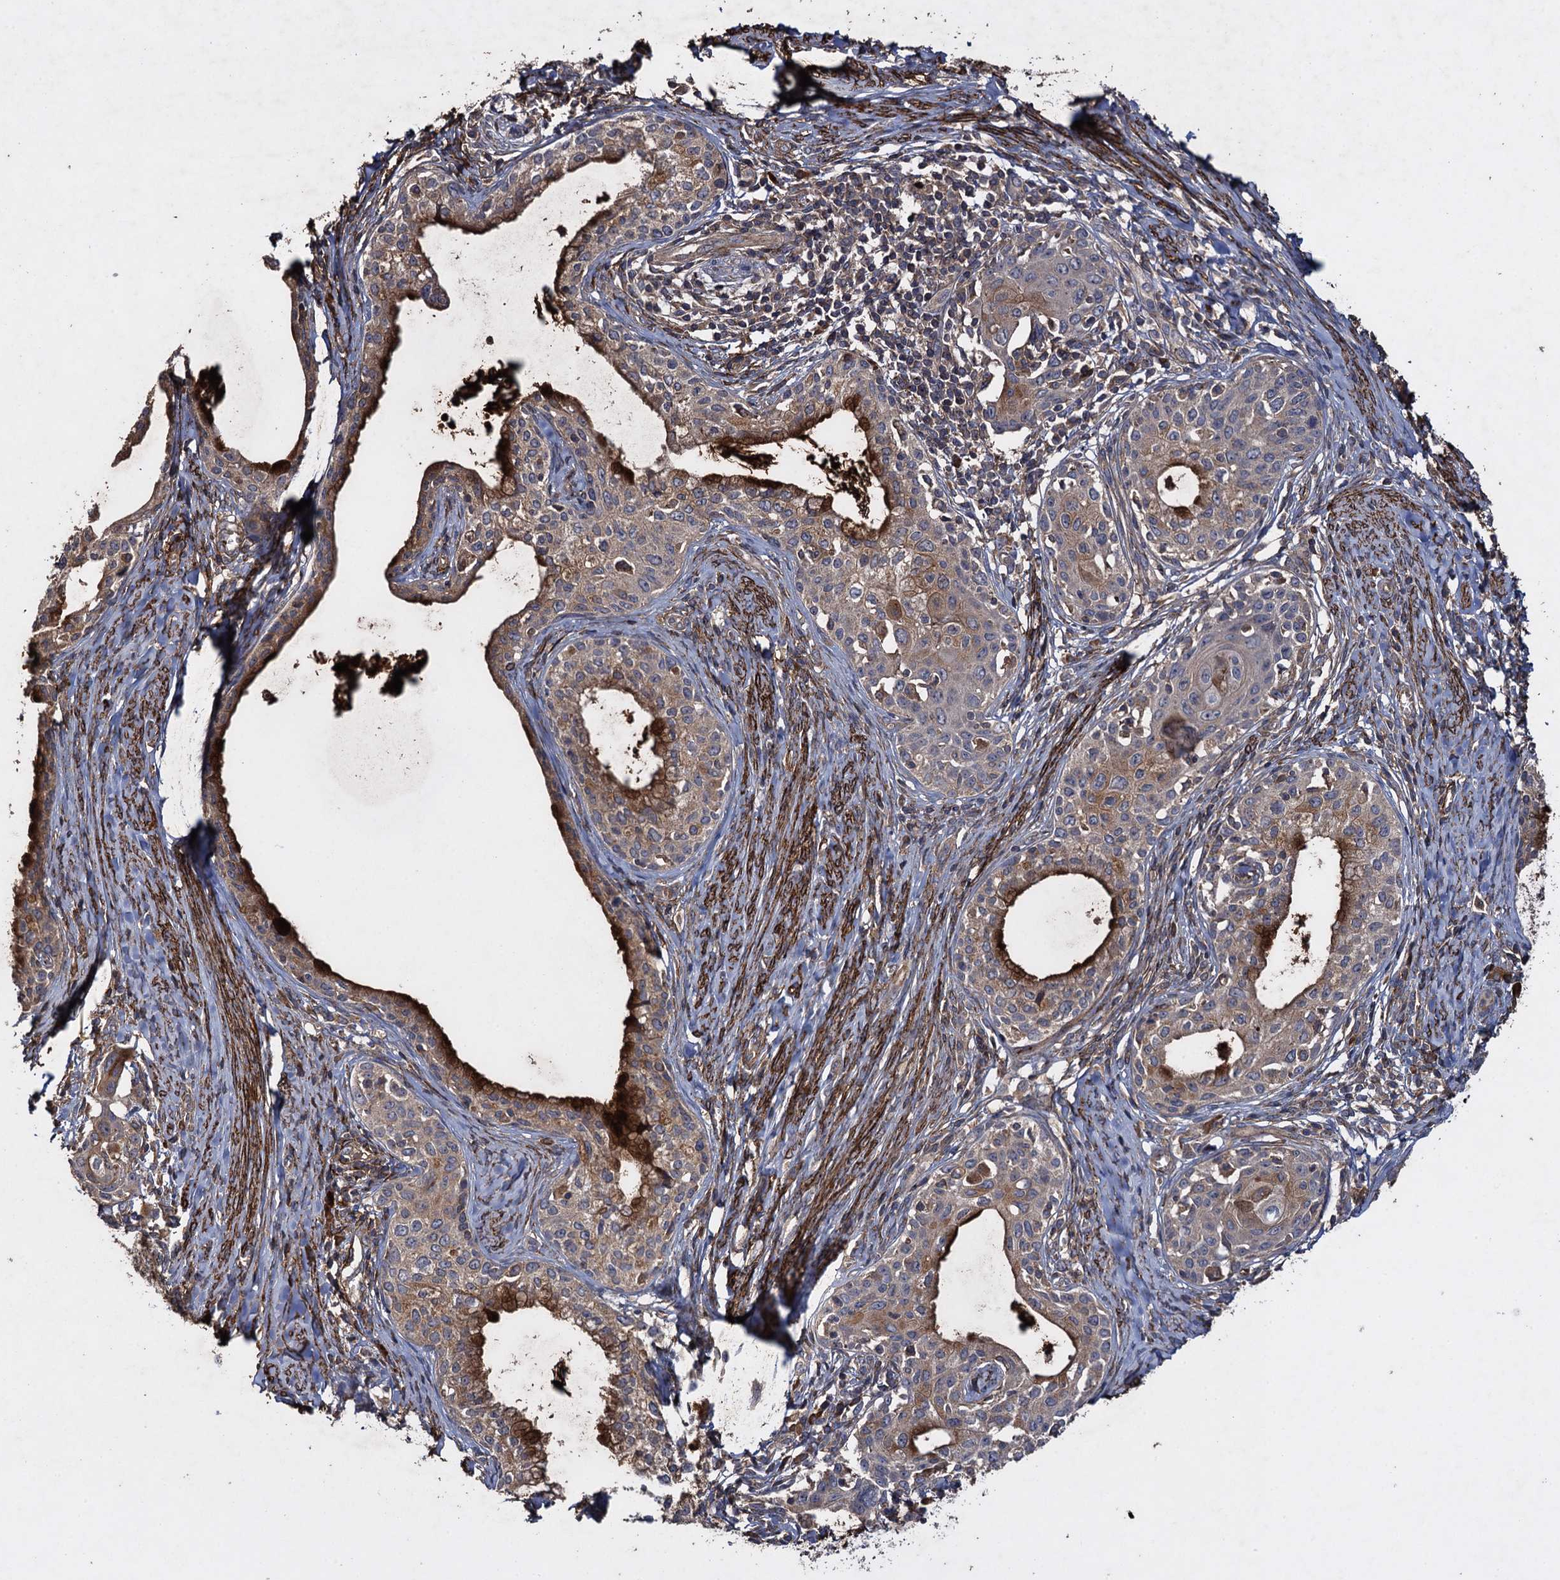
{"staining": {"intensity": "strong", "quantity": "<25%", "location": "cytoplasmic/membranous"}, "tissue": "cervical cancer", "cell_type": "Tumor cells", "image_type": "cancer", "snomed": [{"axis": "morphology", "description": "Squamous cell carcinoma, NOS"}, {"axis": "morphology", "description": "Adenocarcinoma, NOS"}, {"axis": "topography", "description": "Cervix"}], "caption": "Human cervical cancer (adenocarcinoma) stained with a protein marker displays strong staining in tumor cells.", "gene": "TXNDC11", "patient": {"sex": "female", "age": 52}}